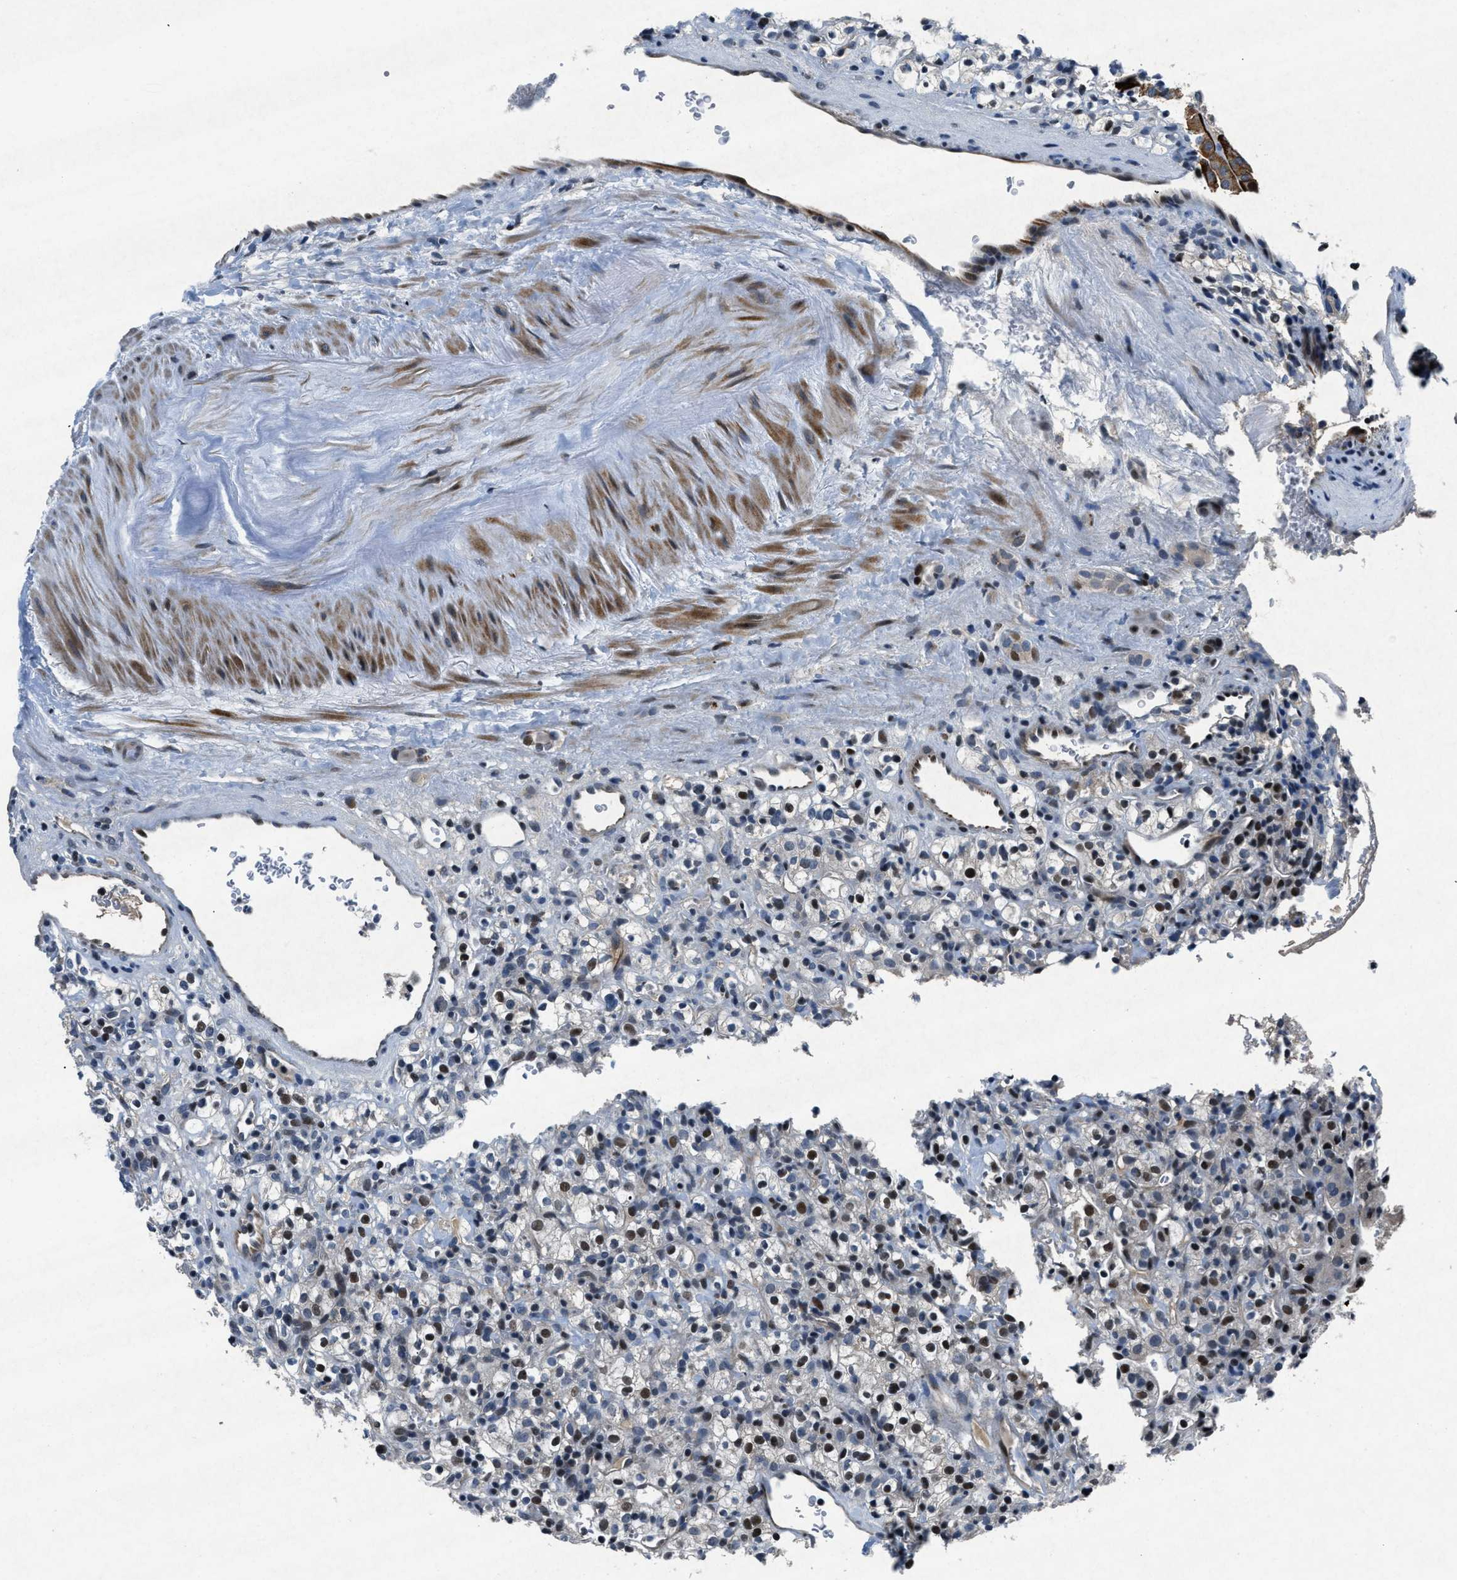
{"staining": {"intensity": "moderate", "quantity": "25%-75%", "location": "nuclear"}, "tissue": "renal cancer", "cell_type": "Tumor cells", "image_type": "cancer", "snomed": [{"axis": "morphology", "description": "Normal tissue, NOS"}, {"axis": "morphology", "description": "Adenocarcinoma, NOS"}, {"axis": "topography", "description": "Kidney"}], "caption": "Immunohistochemical staining of human renal cancer (adenocarcinoma) exhibits medium levels of moderate nuclear protein staining in about 25%-75% of tumor cells. The protein is stained brown, and the nuclei are stained in blue (DAB IHC with brightfield microscopy, high magnification).", "gene": "PHLDA1", "patient": {"sex": "female", "age": 72}}